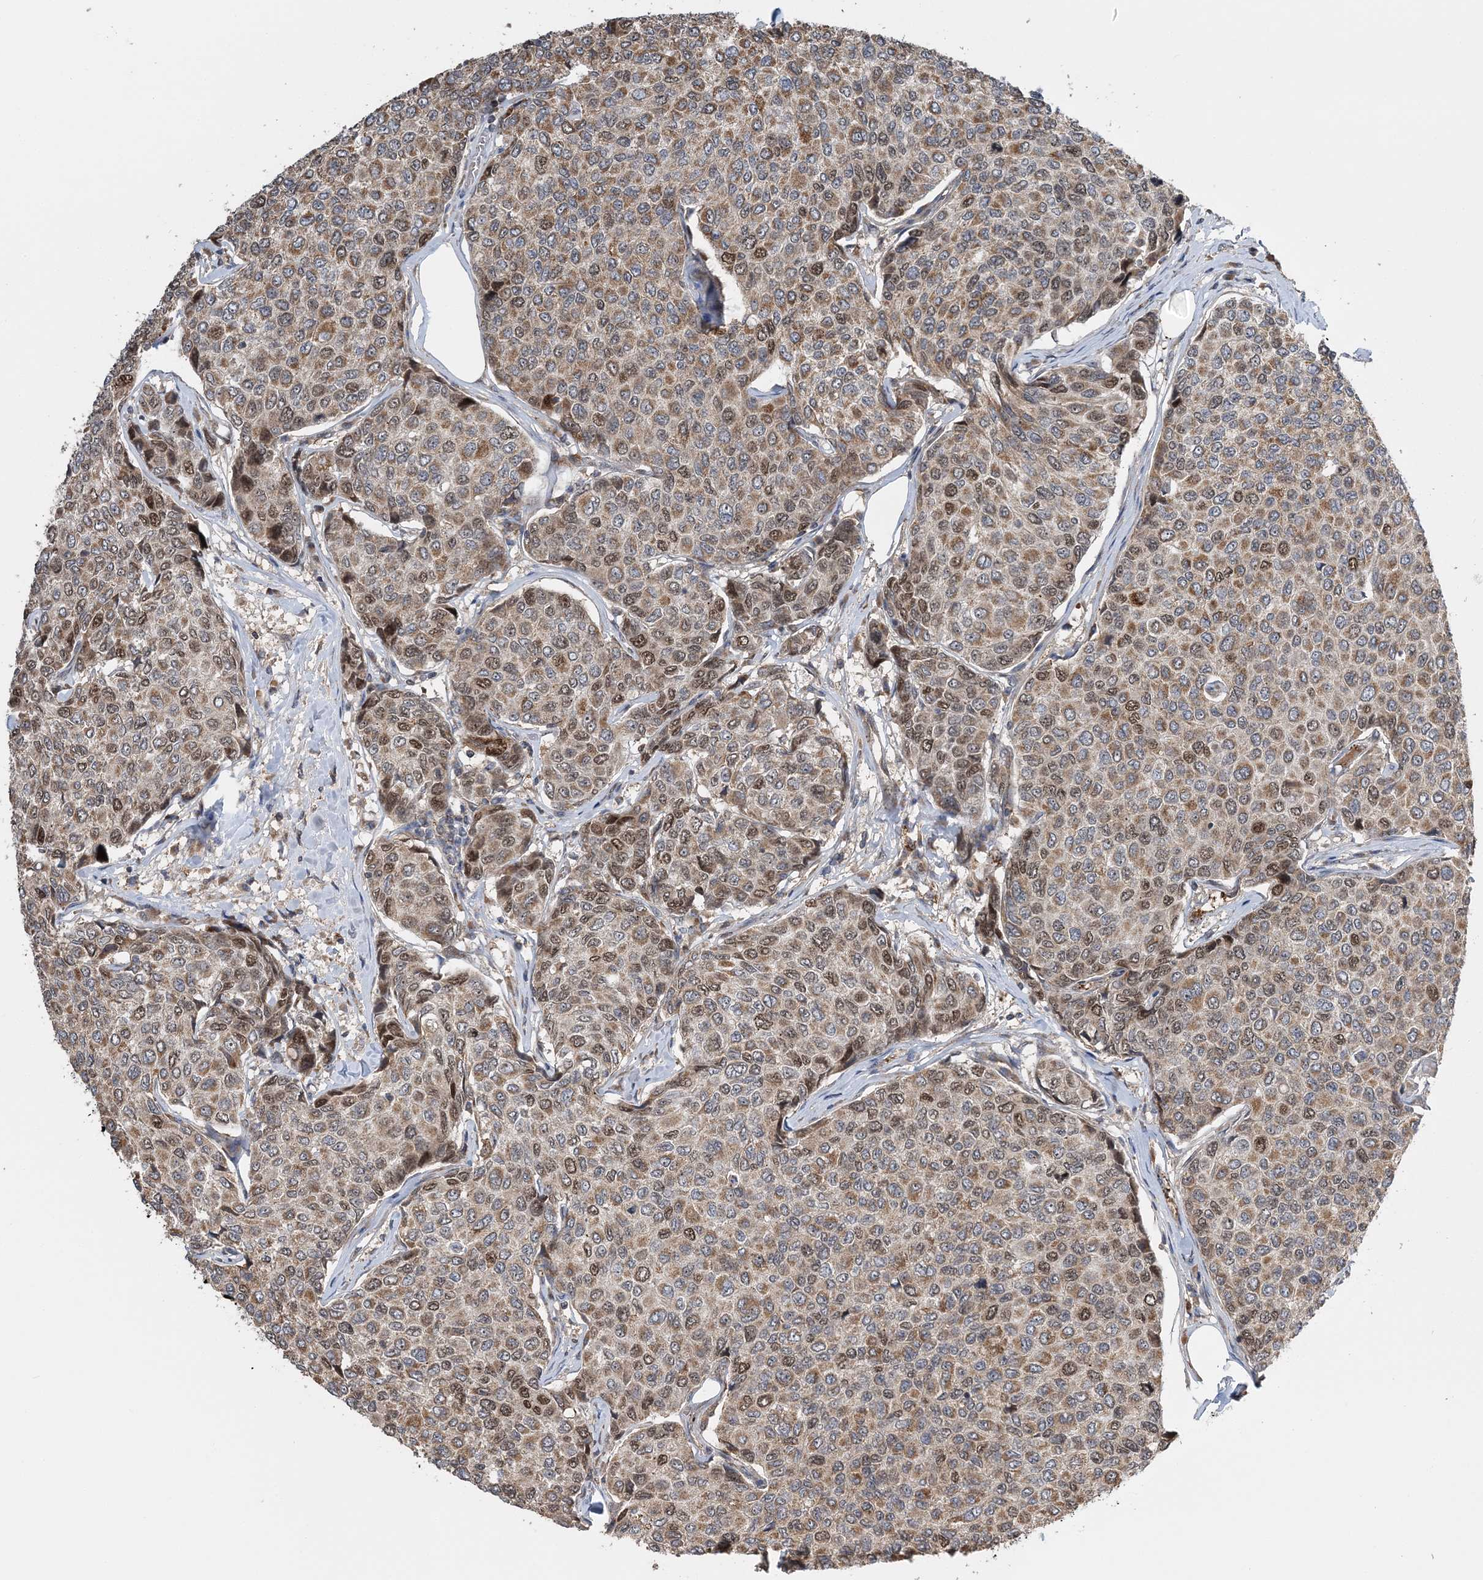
{"staining": {"intensity": "moderate", "quantity": ">75%", "location": "cytoplasmic/membranous,nuclear"}, "tissue": "breast cancer", "cell_type": "Tumor cells", "image_type": "cancer", "snomed": [{"axis": "morphology", "description": "Duct carcinoma"}, {"axis": "topography", "description": "Breast"}], "caption": "This is an image of immunohistochemistry staining of intraductal carcinoma (breast), which shows moderate staining in the cytoplasmic/membranous and nuclear of tumor cells.", "gene": "KIF4A", "patient": {"sex": "female", "age": 55}}